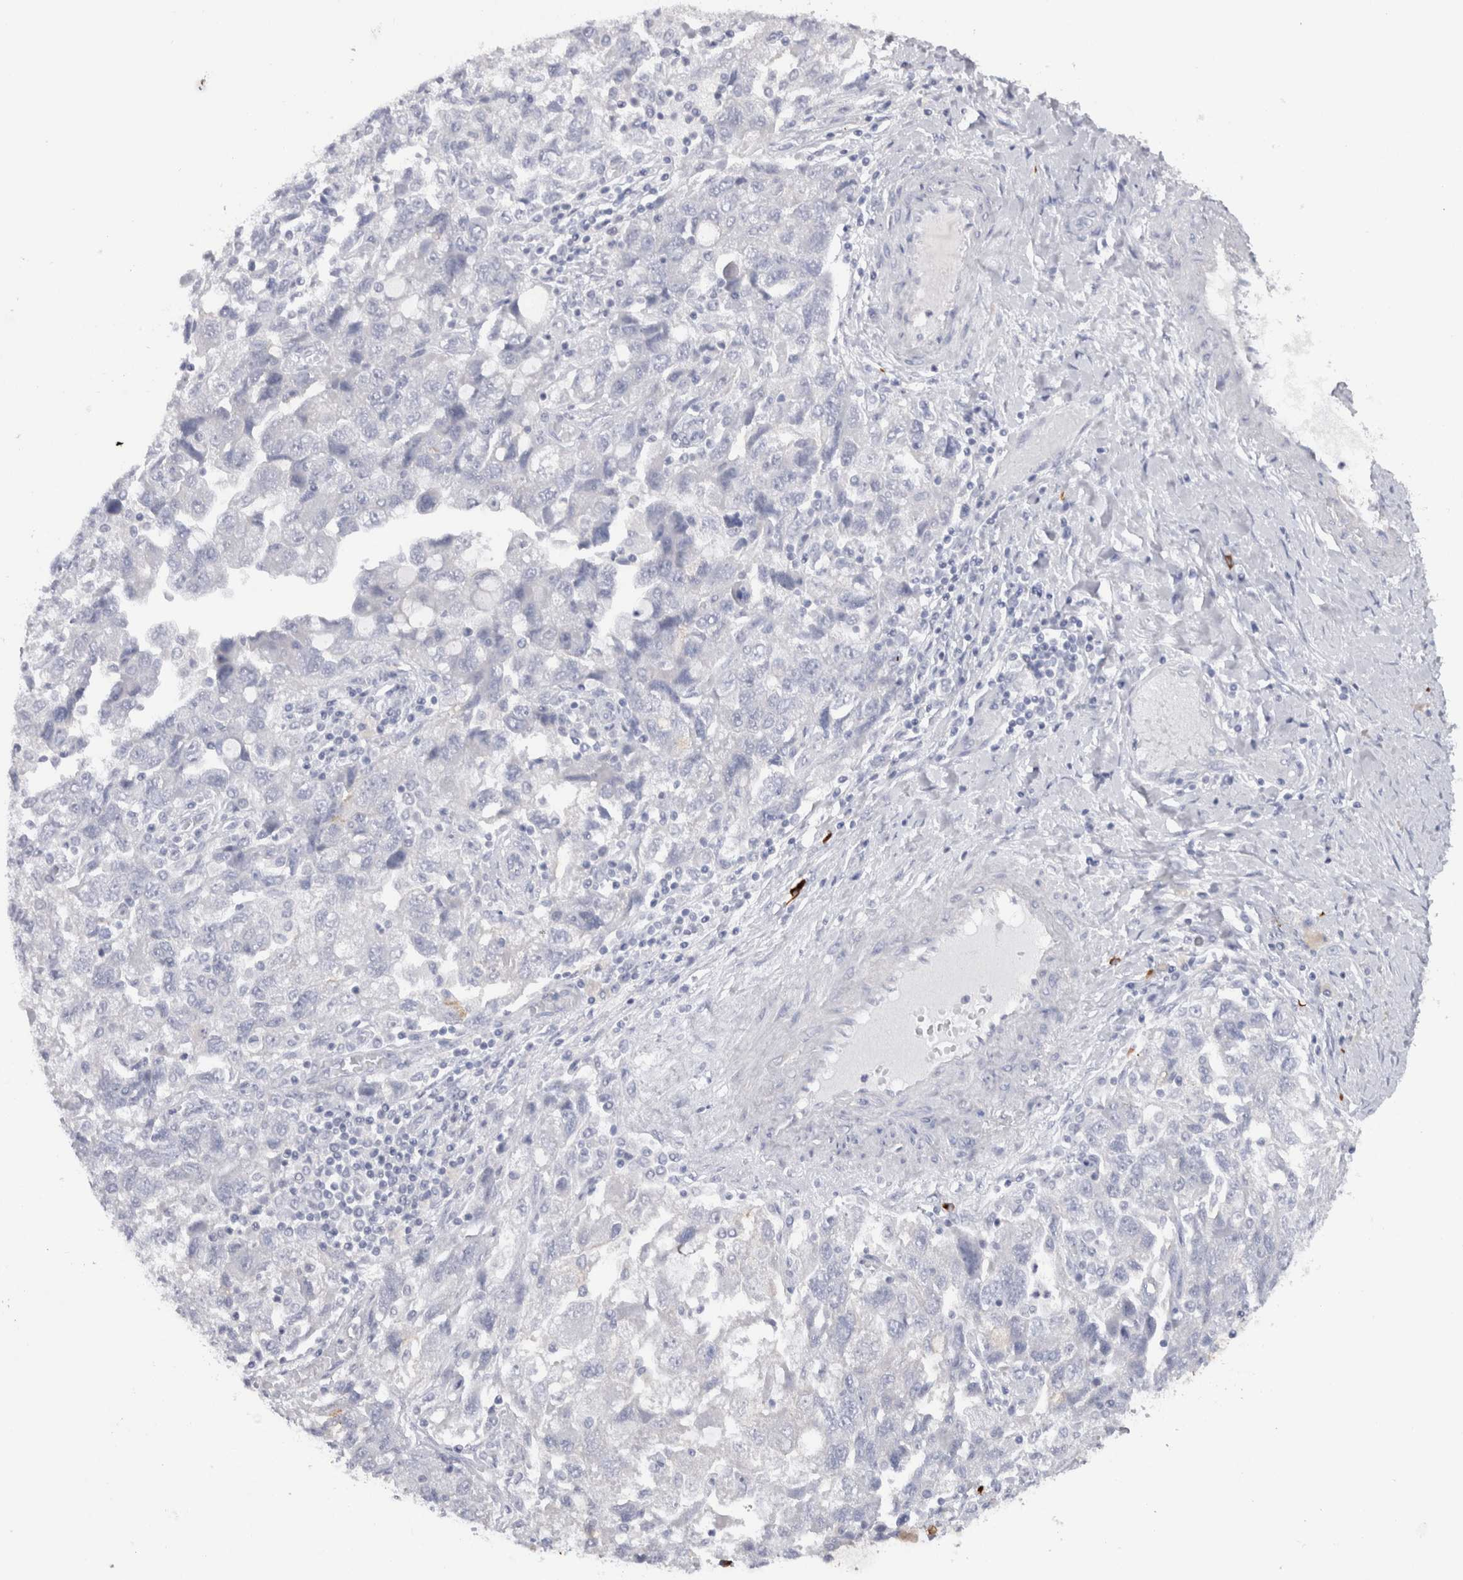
{"staining": {"intensity": "negative", "quantity": "none", "location": "none"}, "tissue": "ovarian cancer", "cell_type": "Tumor cells", "image_type": "cancer", "snomed": [{"axis": "morphology", "description": "Carcinoma, NOS"}, {"axis": "morphology", "description": "Cystadenocarcinoma, serous, NOS"}, {"axis": "topography", "description": "Ovary"}], "caption": "This micrograph is of ovarian cancer (serous cystadenocarcinoma) stained with immunohistochemistry (IHC) to label a protein in brown with the nuclei are counter-stained blue. There is no expression in tumor cells.", "gene": "CDH17", "patient": {"sex": "female", "age": 69}}